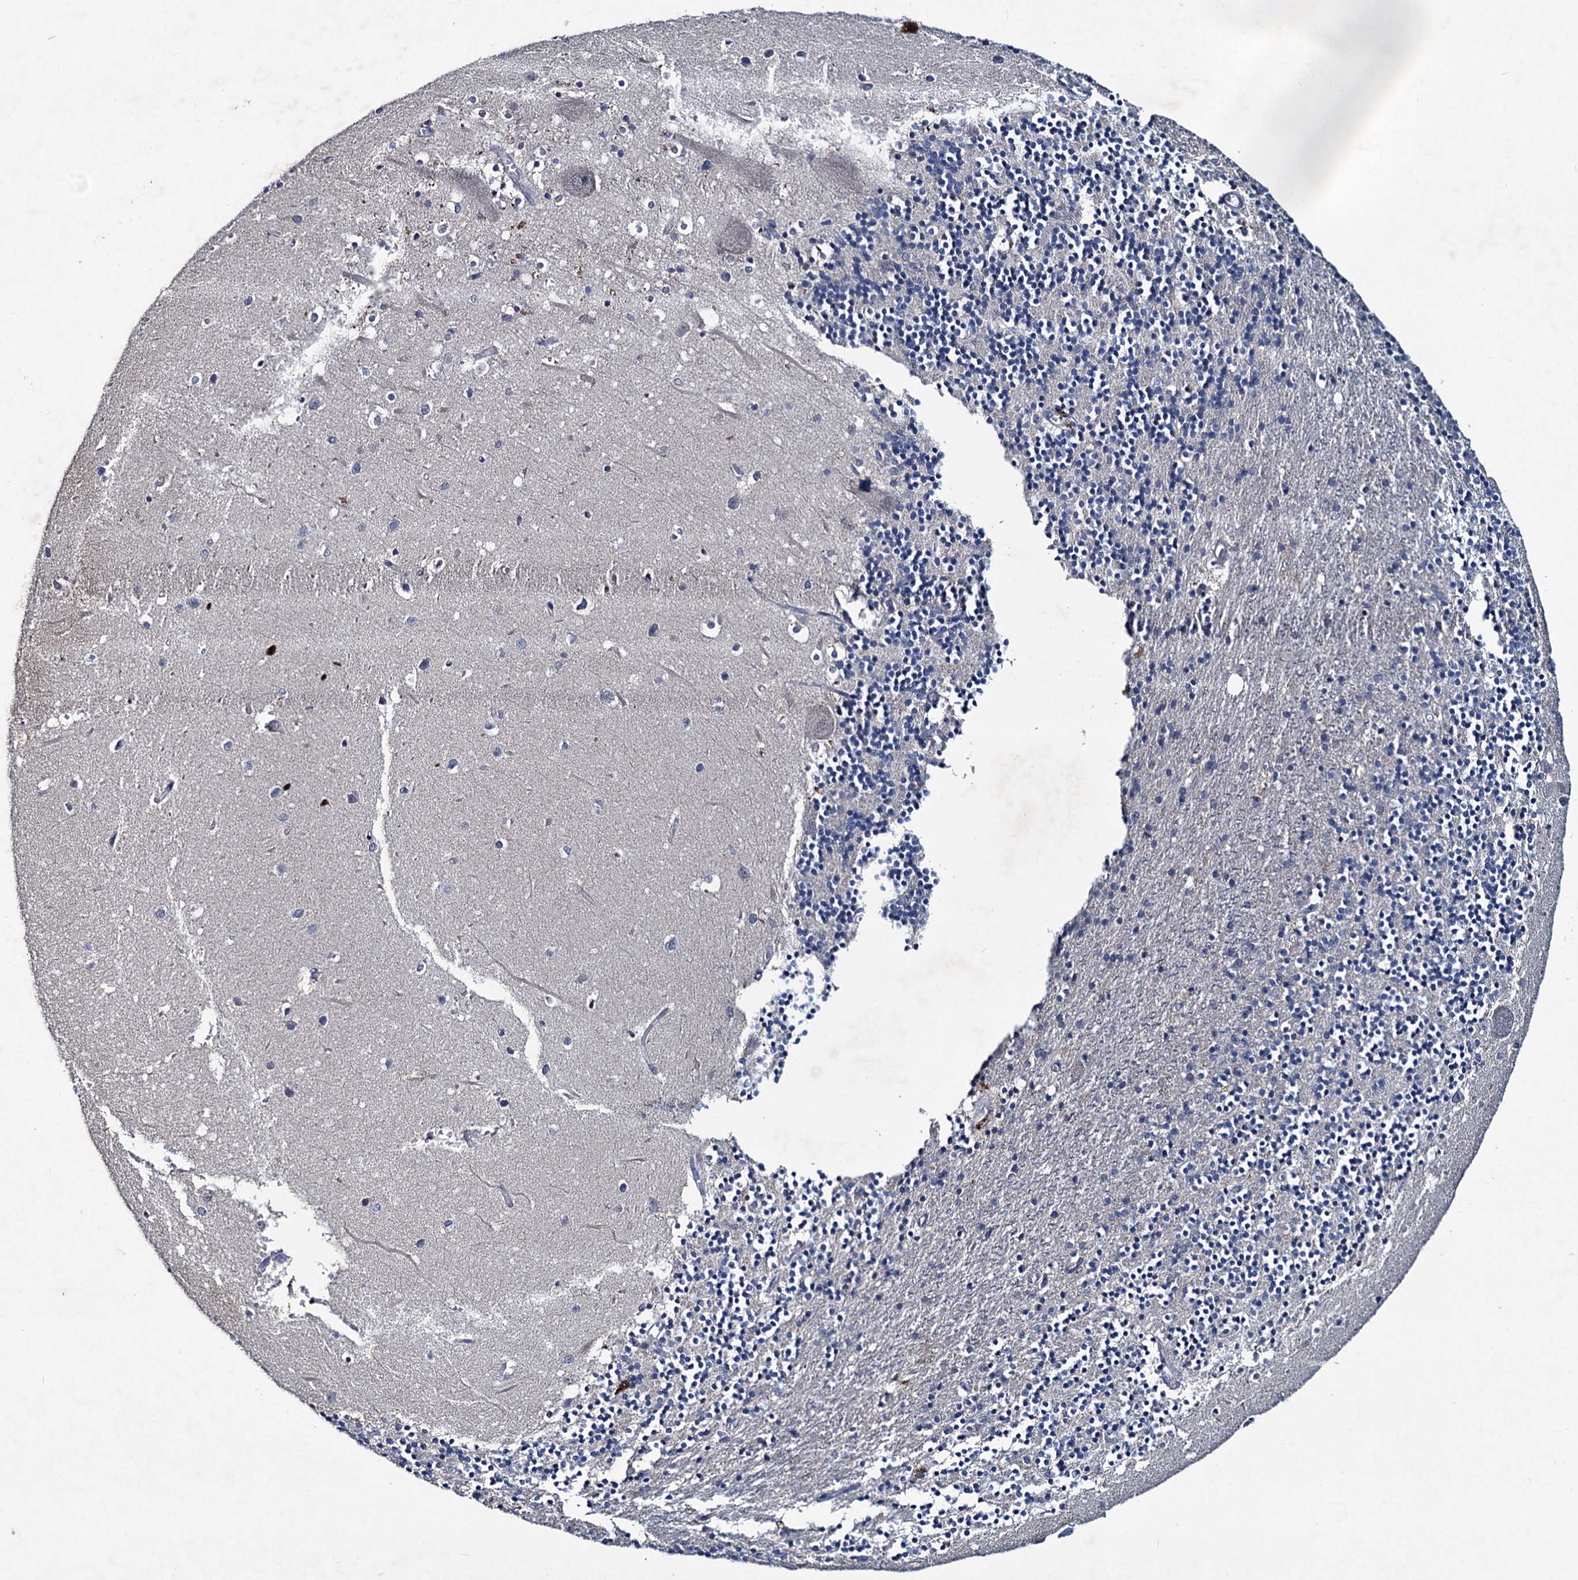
{"staining": {"intensity": "negative", "quantity": "none", "location": "none"}, "tissue": "cerebellum", "cell_type": "Cells in granular layer", "image_type": "normal", "snomed": [{"axis": "morphology", "description": "Normal tissue, NOS"}, {"axis": "topography", "description": "Cerebellum"}], "caption": "Human cerebellum stained for a protein using IHC displays no positivity in cells in granular layer.", "gene": "RTKN2", "patient": {"sex": "male", "age": 54}}